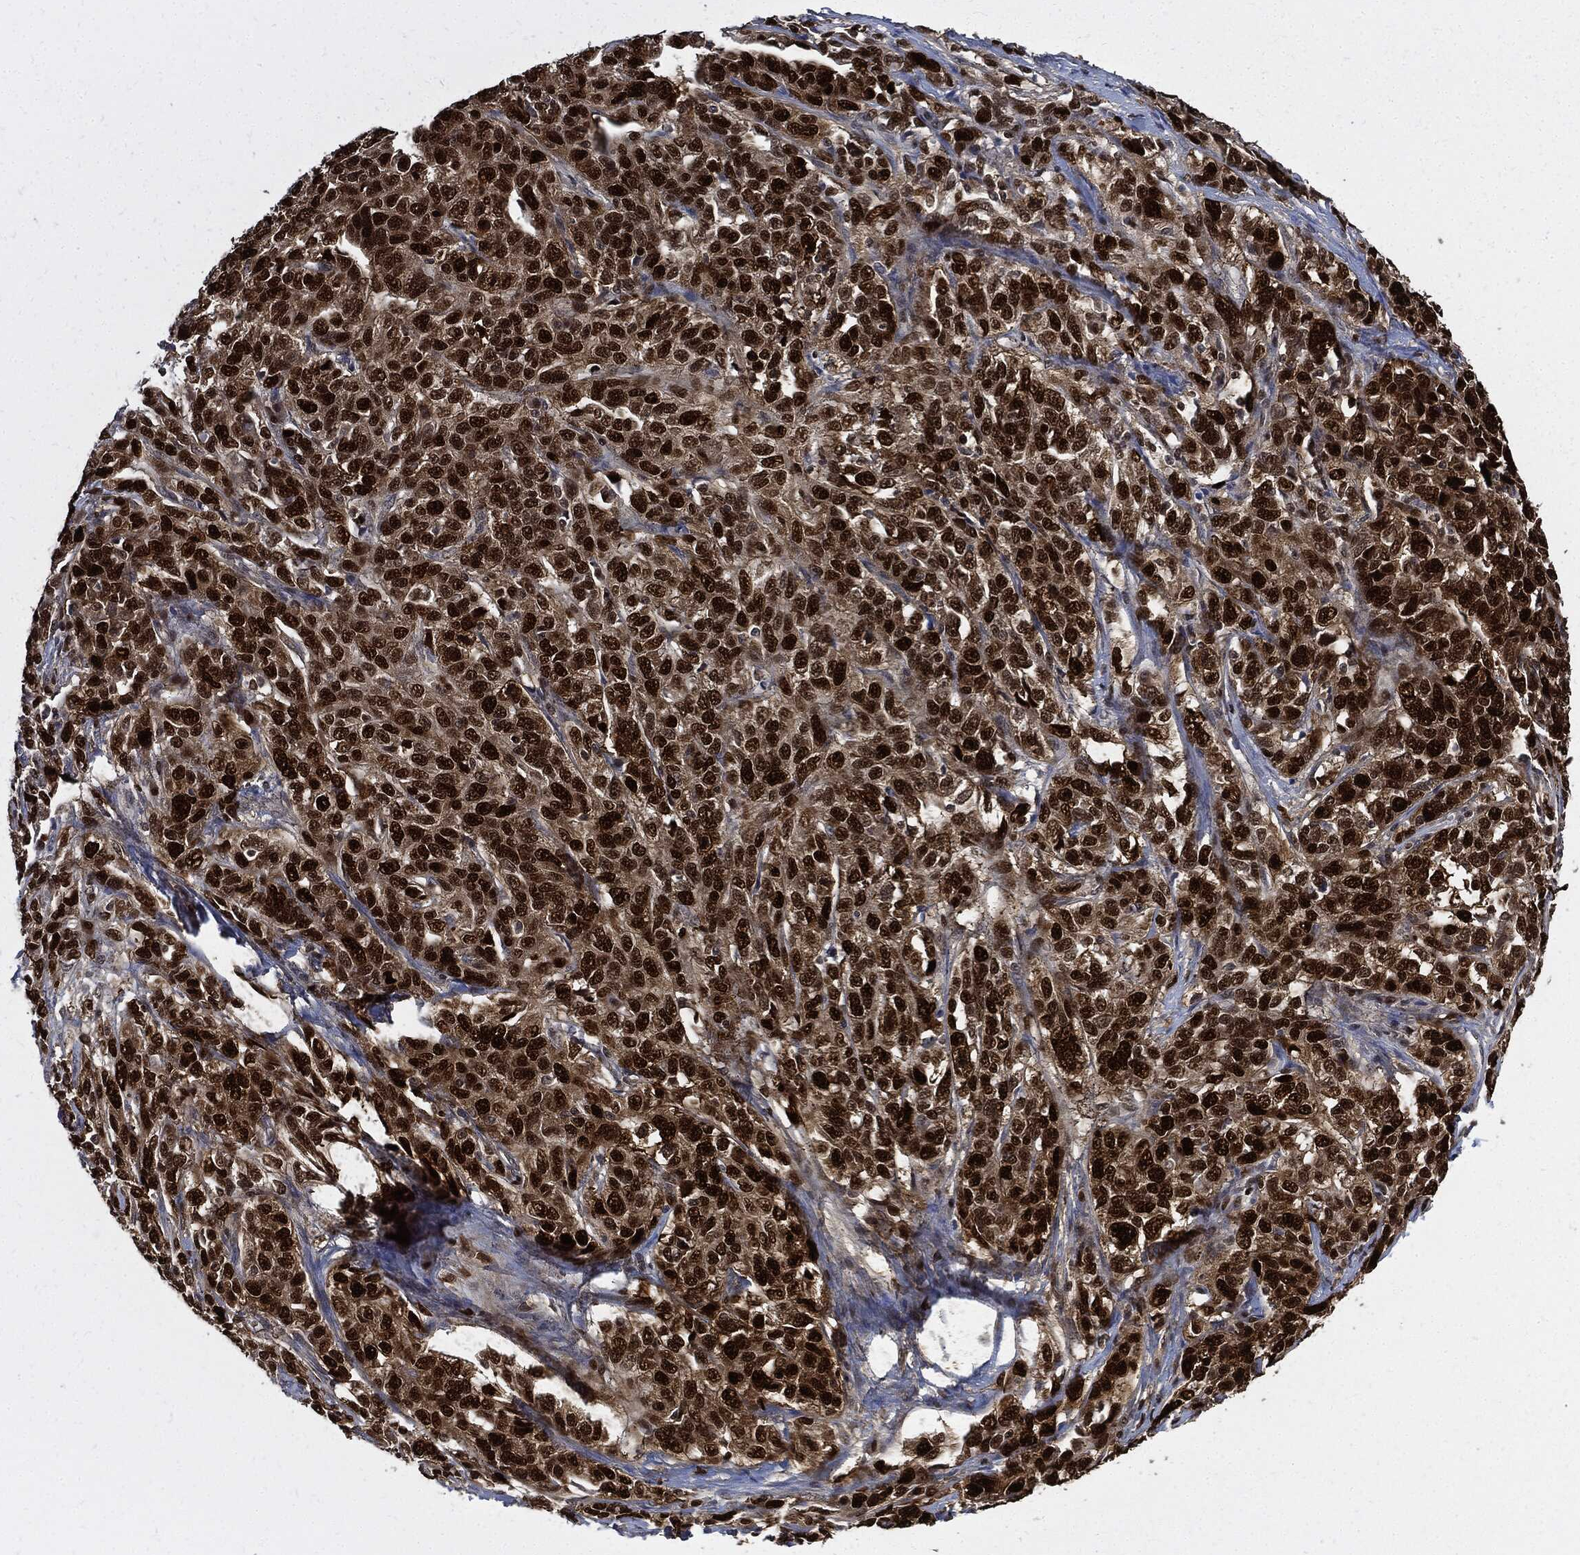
{"staining": {"intensity": "strong", "quantity": ">75%", "location": "nuclear"}, "tissue": "ovarian cancer", "cell_type": "Tumor cells", "image_type": "cancer", "snomed": [{"axis": "morphology", "description": "Cystadenocarcinoma, serous, NOS"}, {"axis": "topography", "description": "Ovary"}], "caption": "Strong nuclear protein expression is identified in about >75% of tumor cells in ovarian serous cystadenocarcinoma.", "gene": "PCNA", "patient": {"sex": "female", "age": 71}}